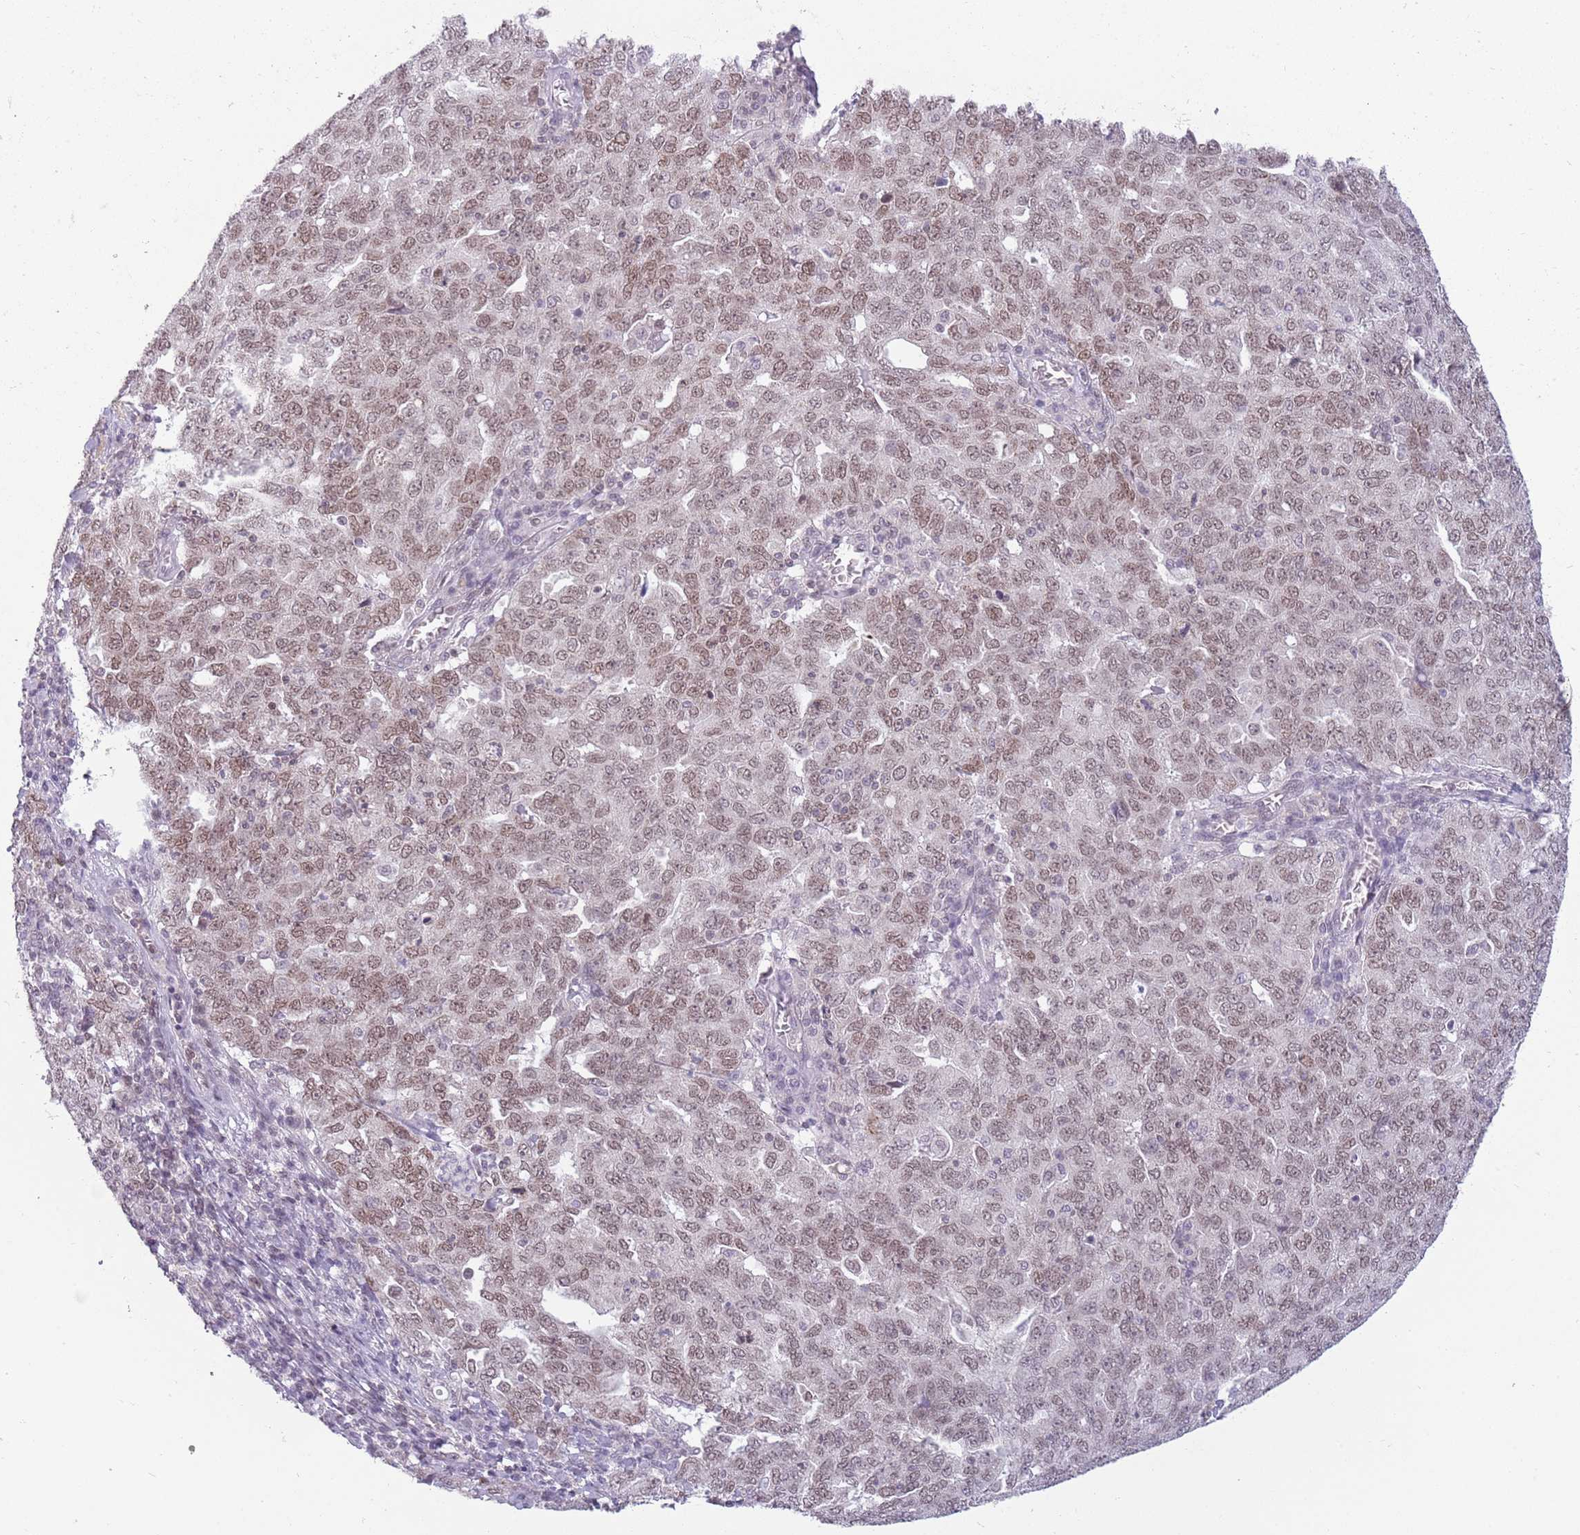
{"staining": {"intensity": "moderate", "quantity": "25%-75%", "location": "nuclear"}, "tissue": "ovarian cancer", "cell_type": "Tumor cells", "image_type": "cancer", "snomed": [{"axis": "morphology", "description": "Carcinoma, endometroid"}, {"axis": "topography", "description": "Ovary"}], "caption": "Protein analysis of ovarian cancer tissue exhibits moderate nuclear staining in approximately 25%-75% of tumor cells. The staining is performed using DAB brown chromogen to label protein expression. The nuclei are counter-stained blue using hematoxylin.", "gene": "ZNF574", "patient": {"sex": "female", "age": 62}}